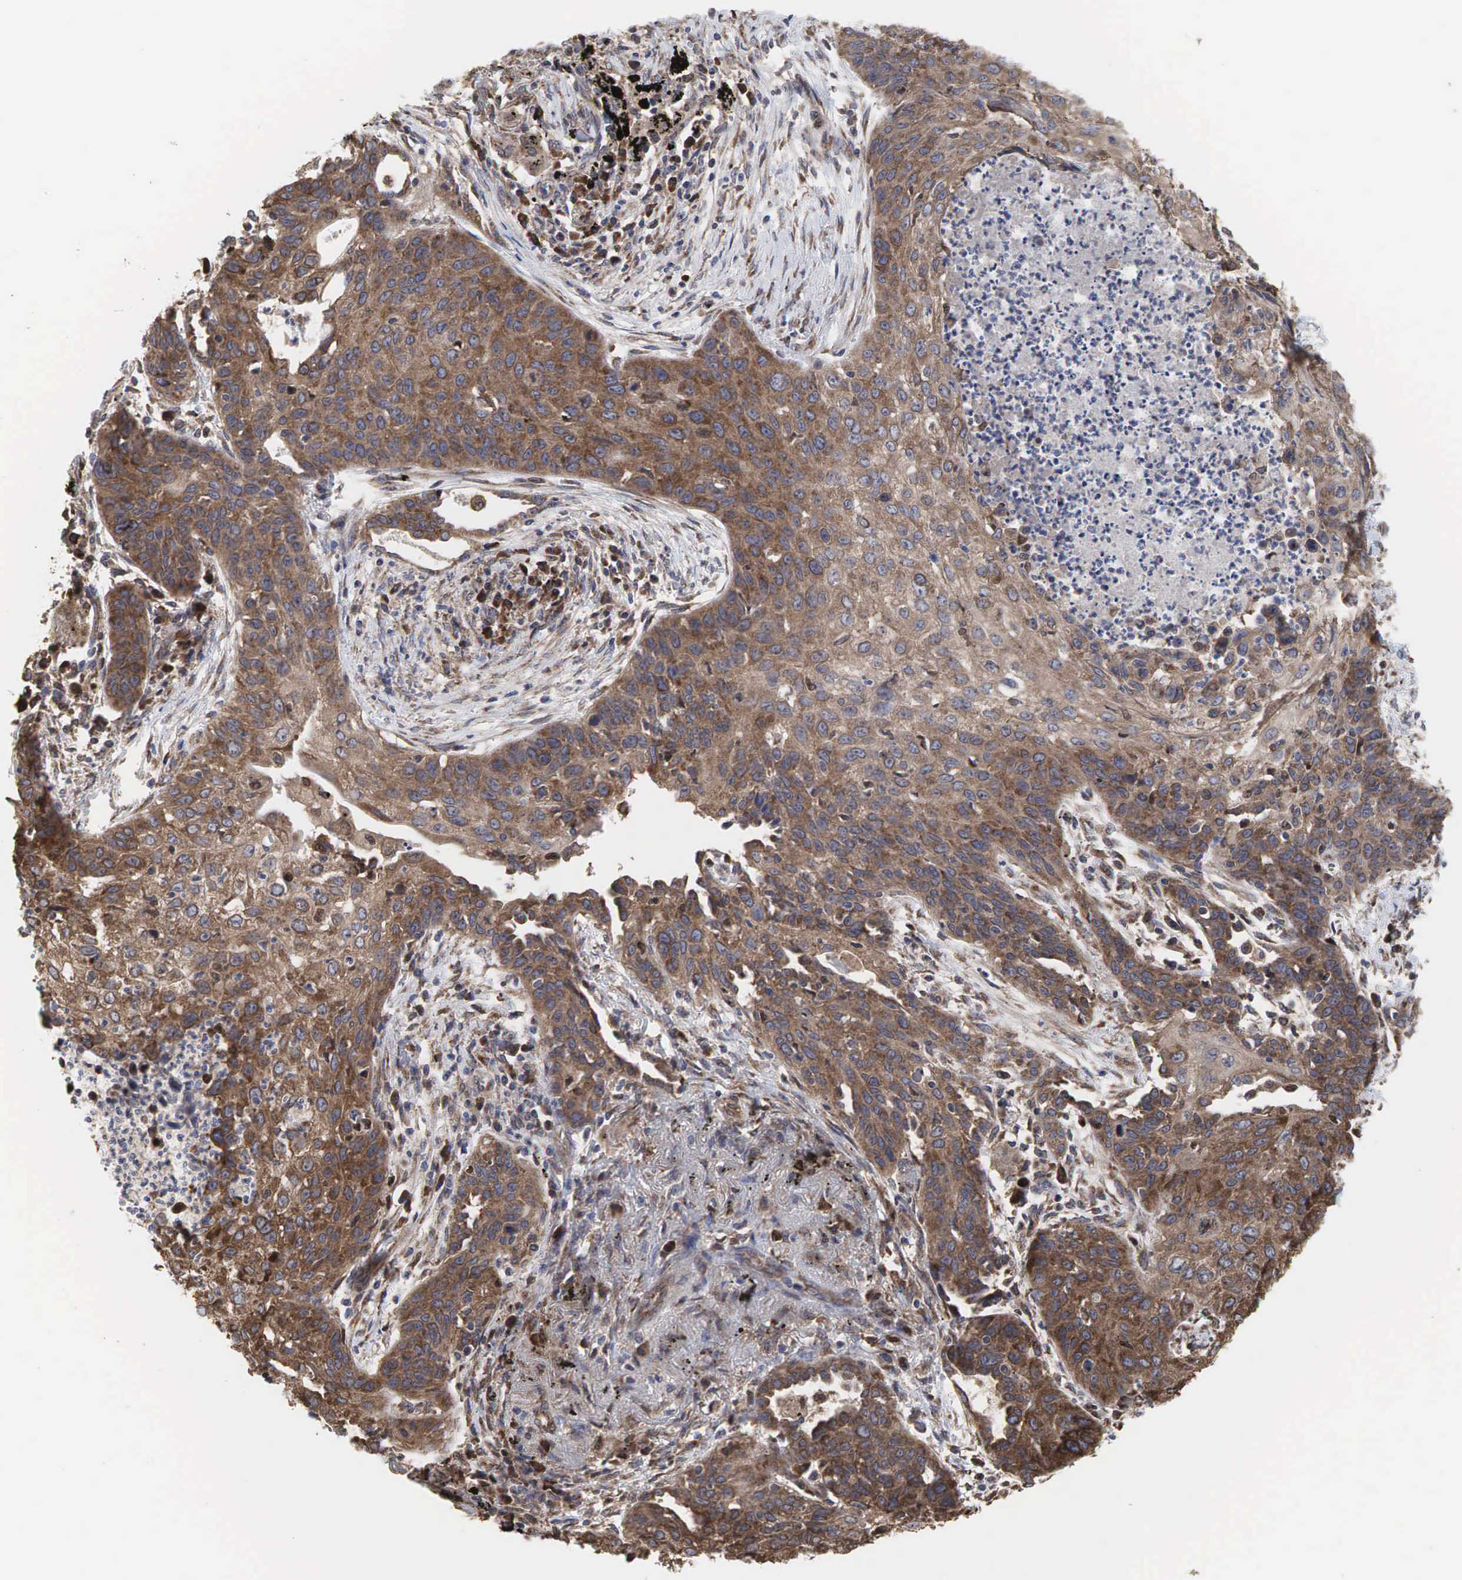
{"staining": {"intensity": "moderate", "quantity": ">75%", "location": "cytoplasmic/membranous"}, "tissue": "lung cancer", "cell_type": "Tumor cells", "image_type": "cancer", "snomed": [{"axis": "morphology", "description": "Squamous cell carcinoma, NOS"}, {"axis": "topography", "description": "Lung"}], "caption": "Immunohistochemistry (IHC) staining of squamous cell carcinoma (lung), which displays medium levels of moderate cytoplasmic/membranous expression in approximately >75% of tumor cells indicating moderate cytoplasmic/membranous protein positivity. The staining was performed using DAB (3,3'-diaminobenzidine) (brown) for protein detection and nuclei were counterstained in hematoxylin (blue).", "gene": "PABPC5", "patient": {"sex": "male", "age": 71}}